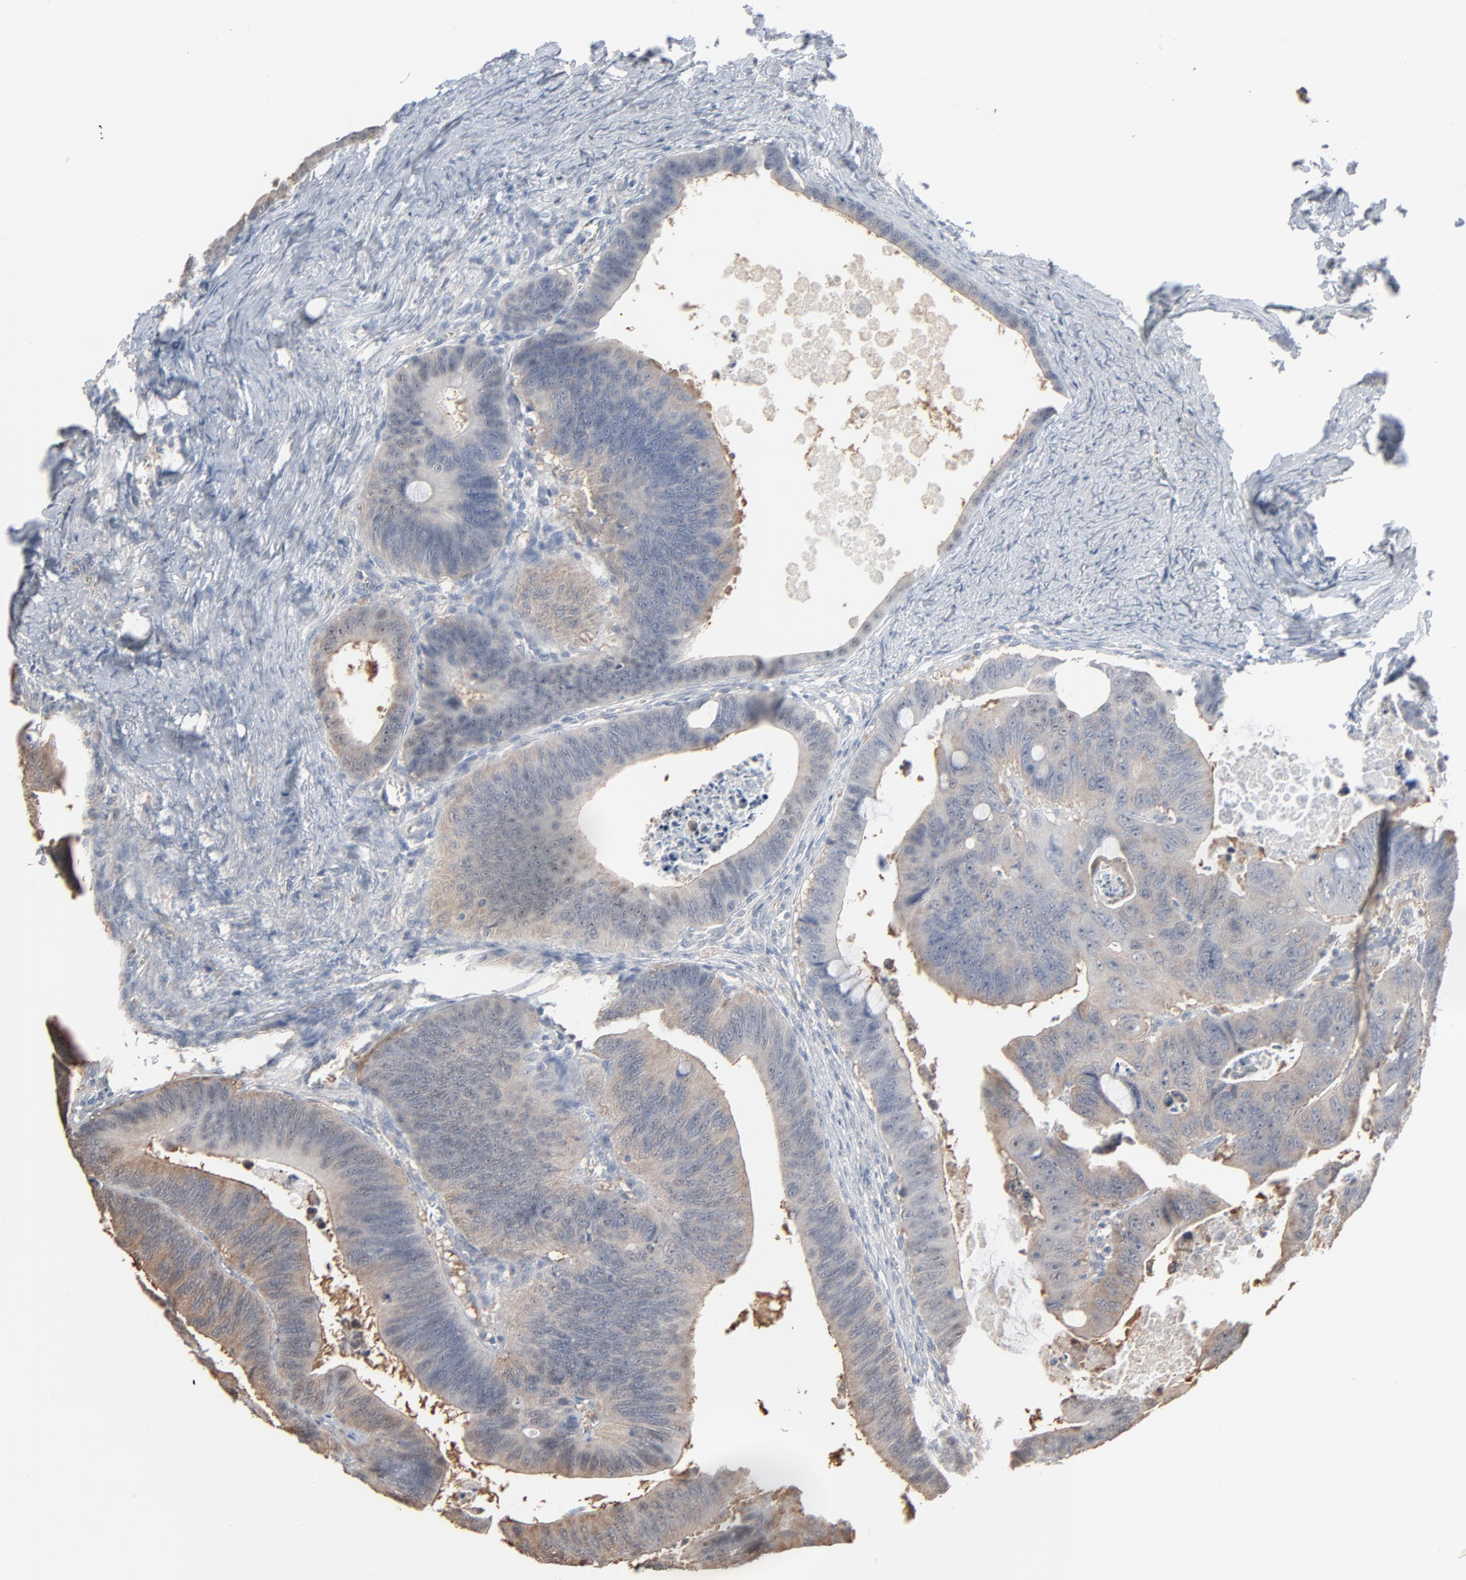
{"staining": {"intensity": "weak", "quantity": "25%-75%", "location": "cytoplasmic/membranous"}, "tissue": "colorectal cancer", "cell_type": "Tumor cells", "image_type": "cancer", "snomed": [{"axis": "morphology", "description": "Adenocarcinoma, NOS"}, {"axis": "topography", "description": "Colon"}], "caption": "Colorectal cancer stained with immunohistochemistry (IHC) exhibits weak cytoplasmic/membranous staining in approximately 25%-75% of tumor cells.", "gene": "CCT5", "patient": {"sex": "female", "age": 55}}